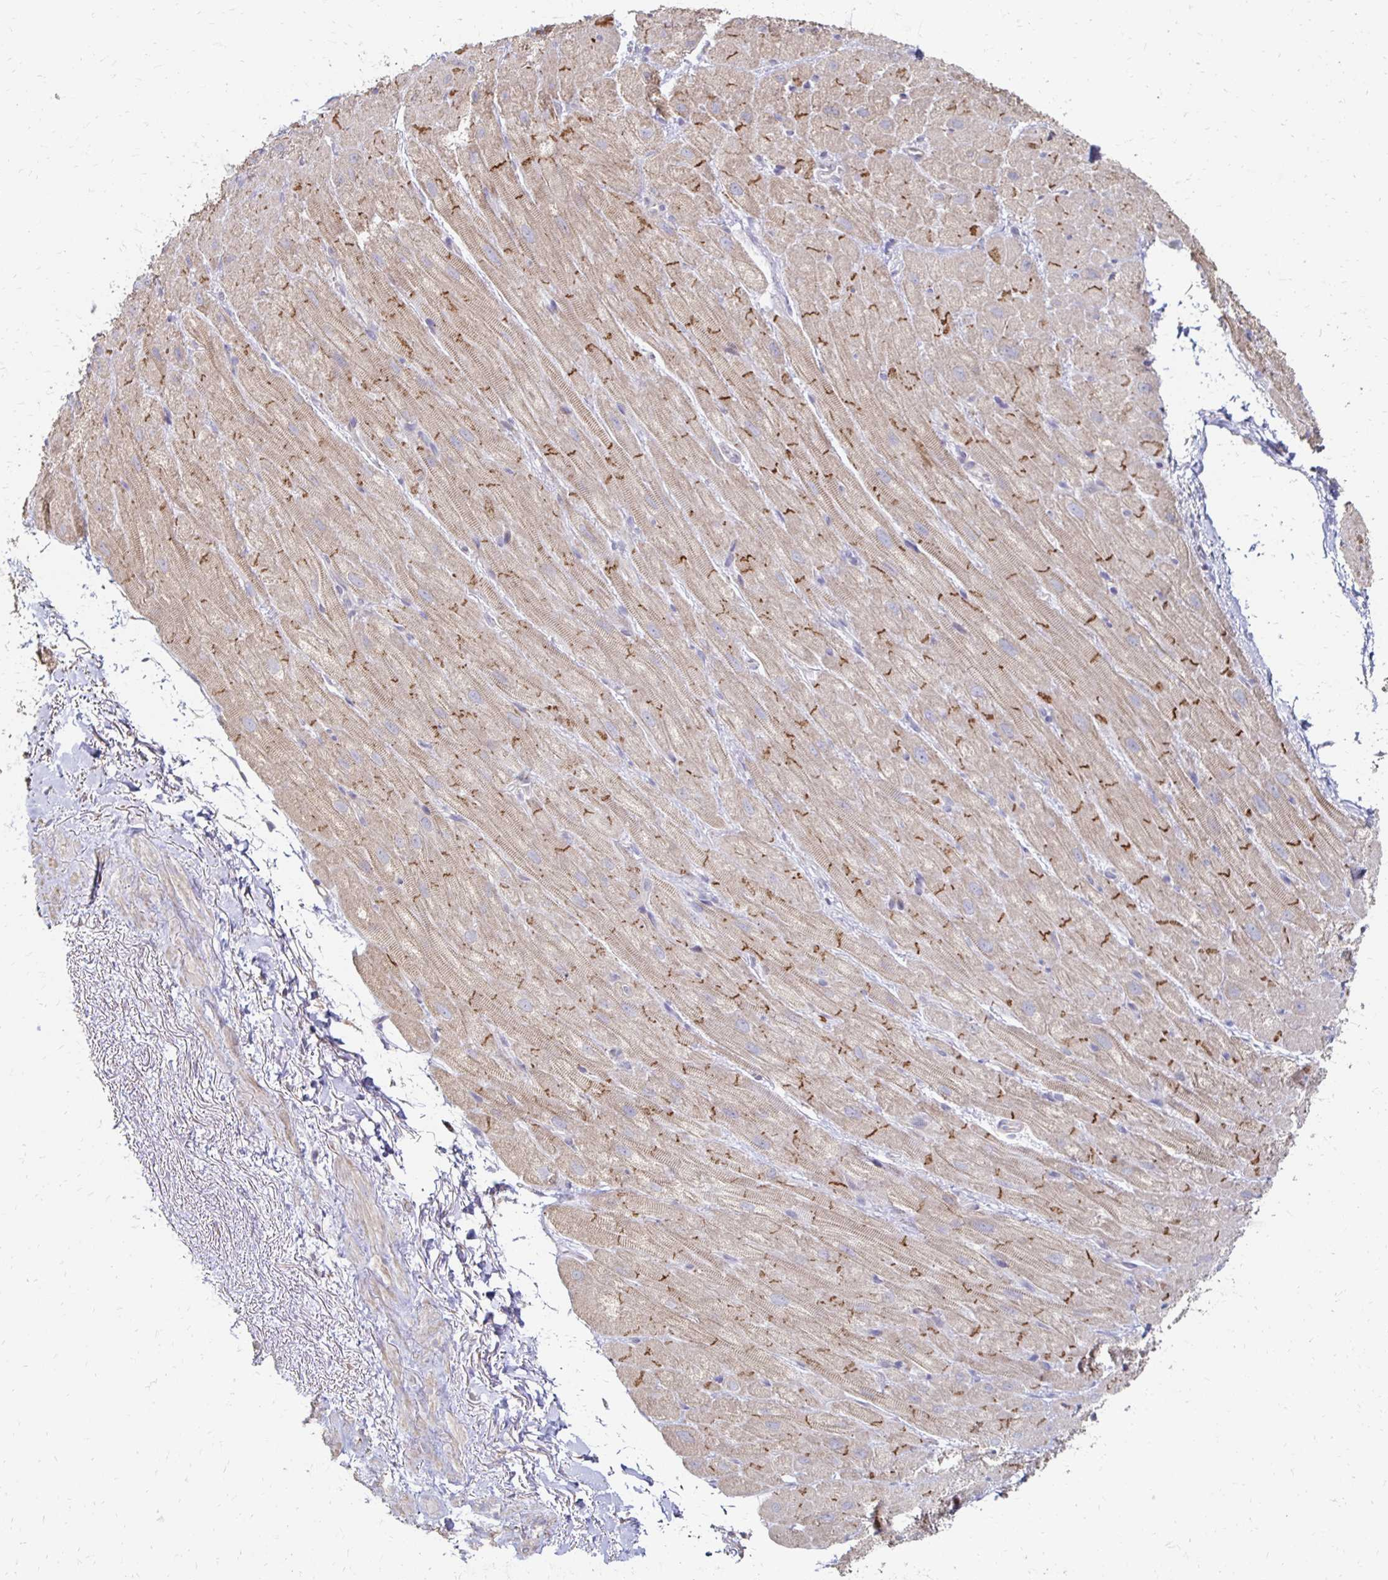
{"staining": {"intensity": "strong", "quantity": "25%-75%", "location": "cytoplasmic/membranous"}, "tissue": "heart muscle", "cell_type": "Cardiomyocytes", "image_type": "normal", "snomed": [{"axis": "morphology", "description": "Normal tissue, NOS"}, {"axis": "topography", "description": "Heart"}], "caption": "Heart muscle stained with a brown dye demonstrates strong cytoplasmic/membranous positive positivity in approximately 25%-75% of cardiomyocytes.", "gene": "ZNF727", "patient": {"sex": "male", "age": 62}}